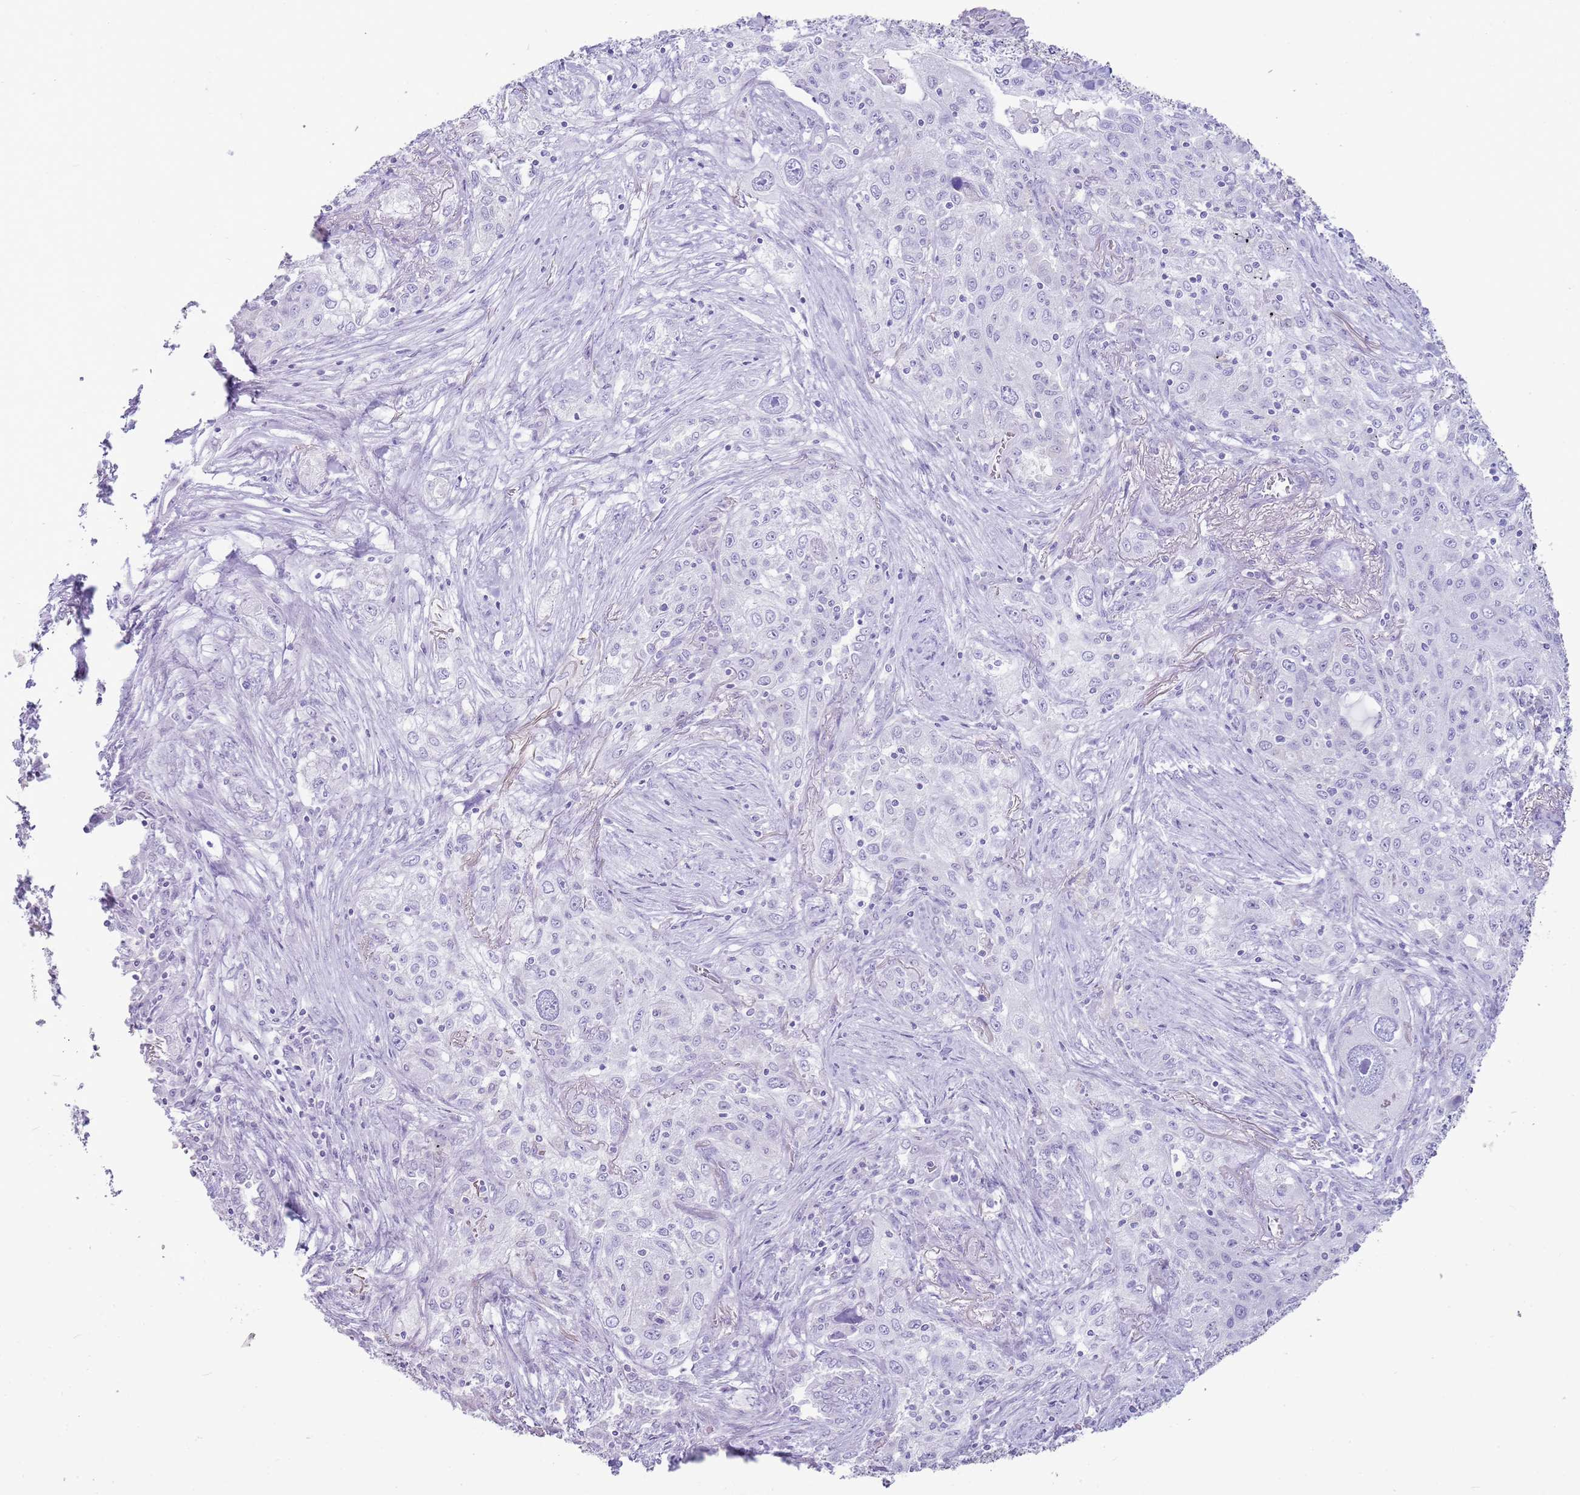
{"staining": {"intensity": "negative", "quantity": "none", "location": "none"}, "tissue": "lung cancer", "cell_type": "Tumor cells", "image_type": "cancer", "snomed": [{"axis": "morphology", "description": "Squamous cell carcinoma, NOS"}, {"axis": "topography", "description": "Lung"}], "caption": "Micrograph shows no protein positivity in tumor cells of lung cancer (squamous cell carcinoma) tissue.", "gene": "NBPF3", "patient": {"sex": "female", "age": 69}}